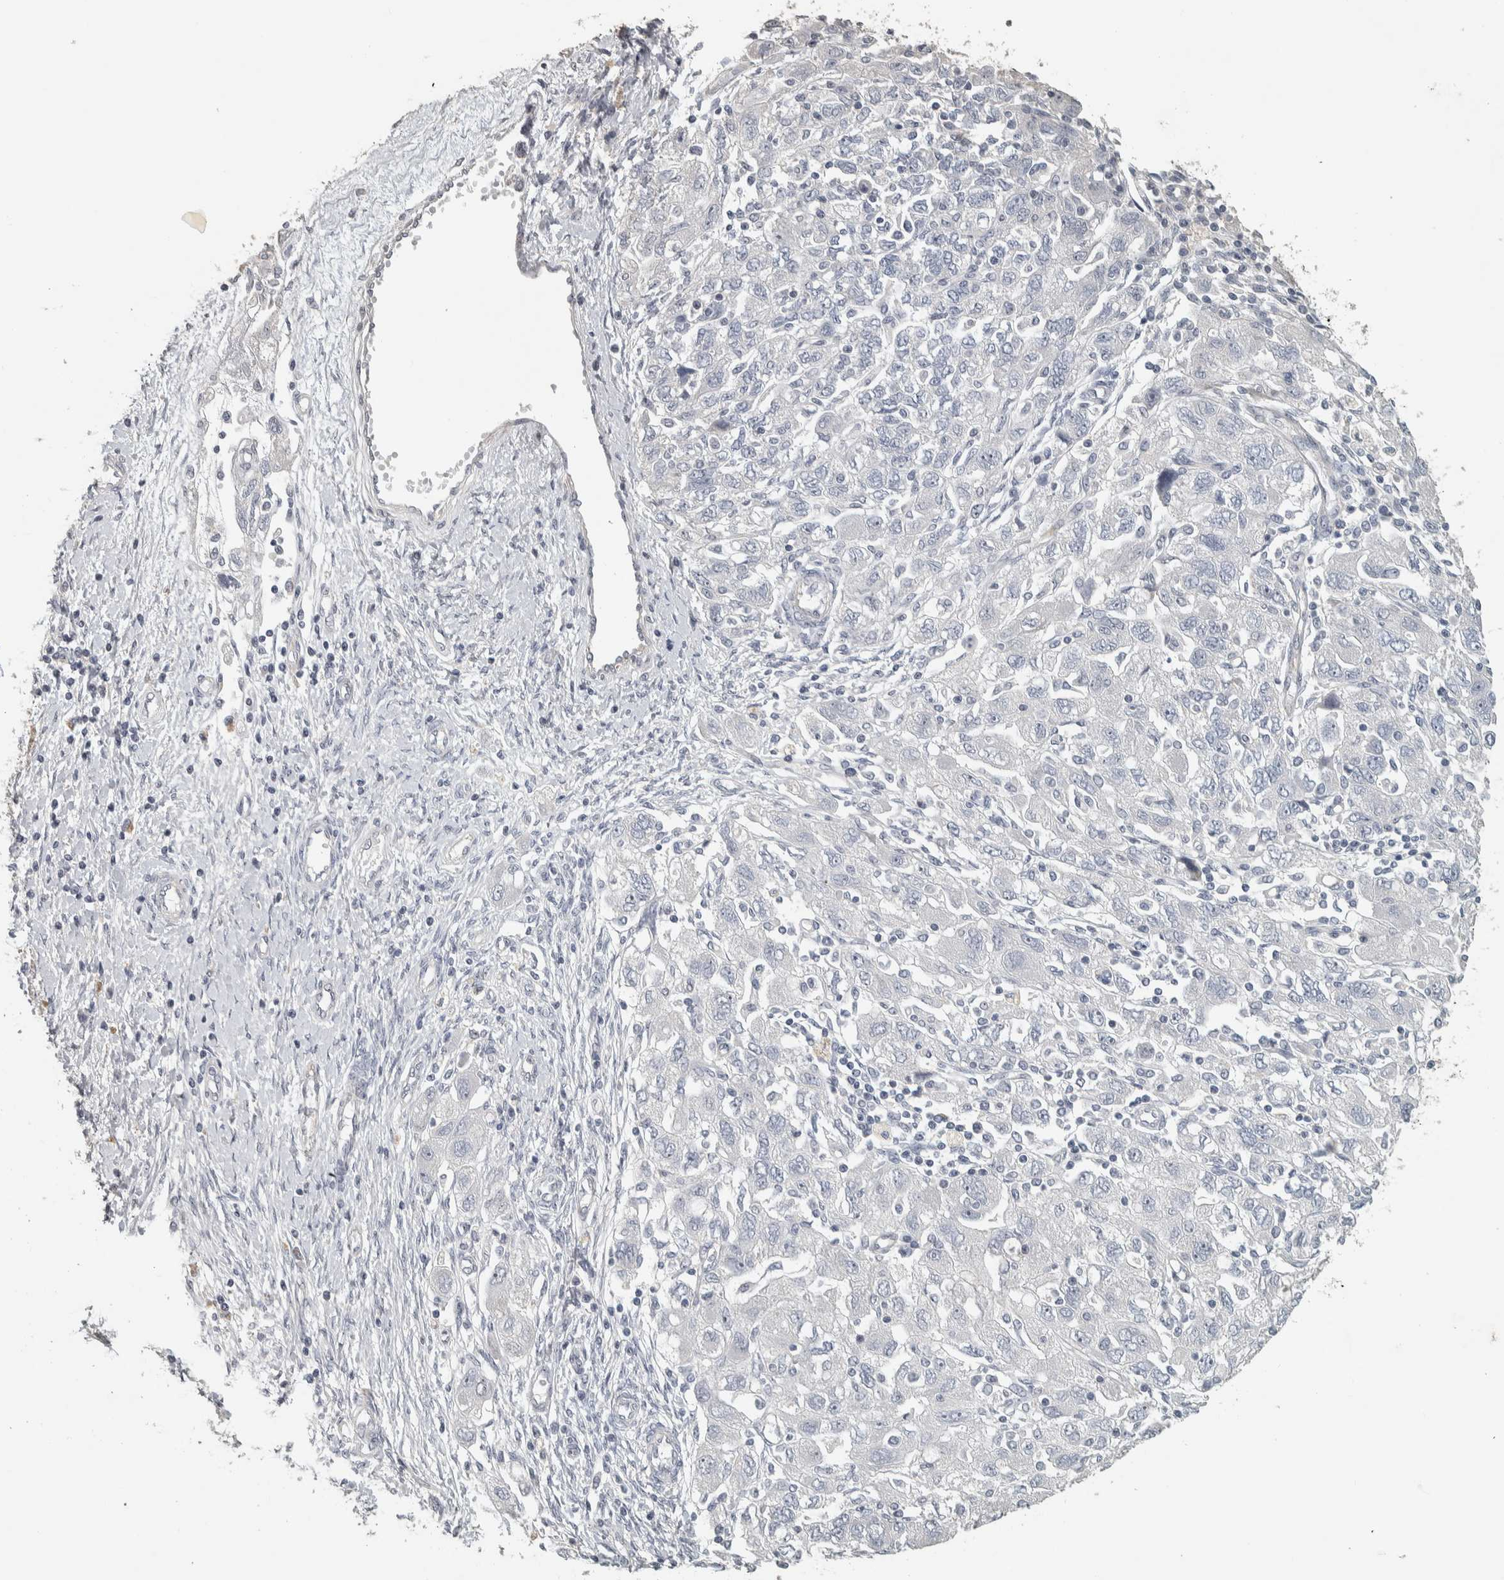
{"staining": {"intensity": "negative", "quantity": "none", "location": "none"}, "tissue": "ovarian cancer", "cell_type": "Tumor cells", "image_type": "cancer", "snomed": [{"axis": "morphology", "description": "Carcinoma, NOS"}, {"axis": "morphology", "description": "Cystadenocarcinoma, serous, NOS"}, {"axis": "topography", "description": "Ovary"}], "caption": "The micrograph exhibits no staining of tumor cells in ovarian serous cystadenocarcinoma. (Immunohistochemistry (ihc), brightfield microscopy, high magnification).", "gene": "DCAF10", "patient": {"sex": "female", "age": 69}}